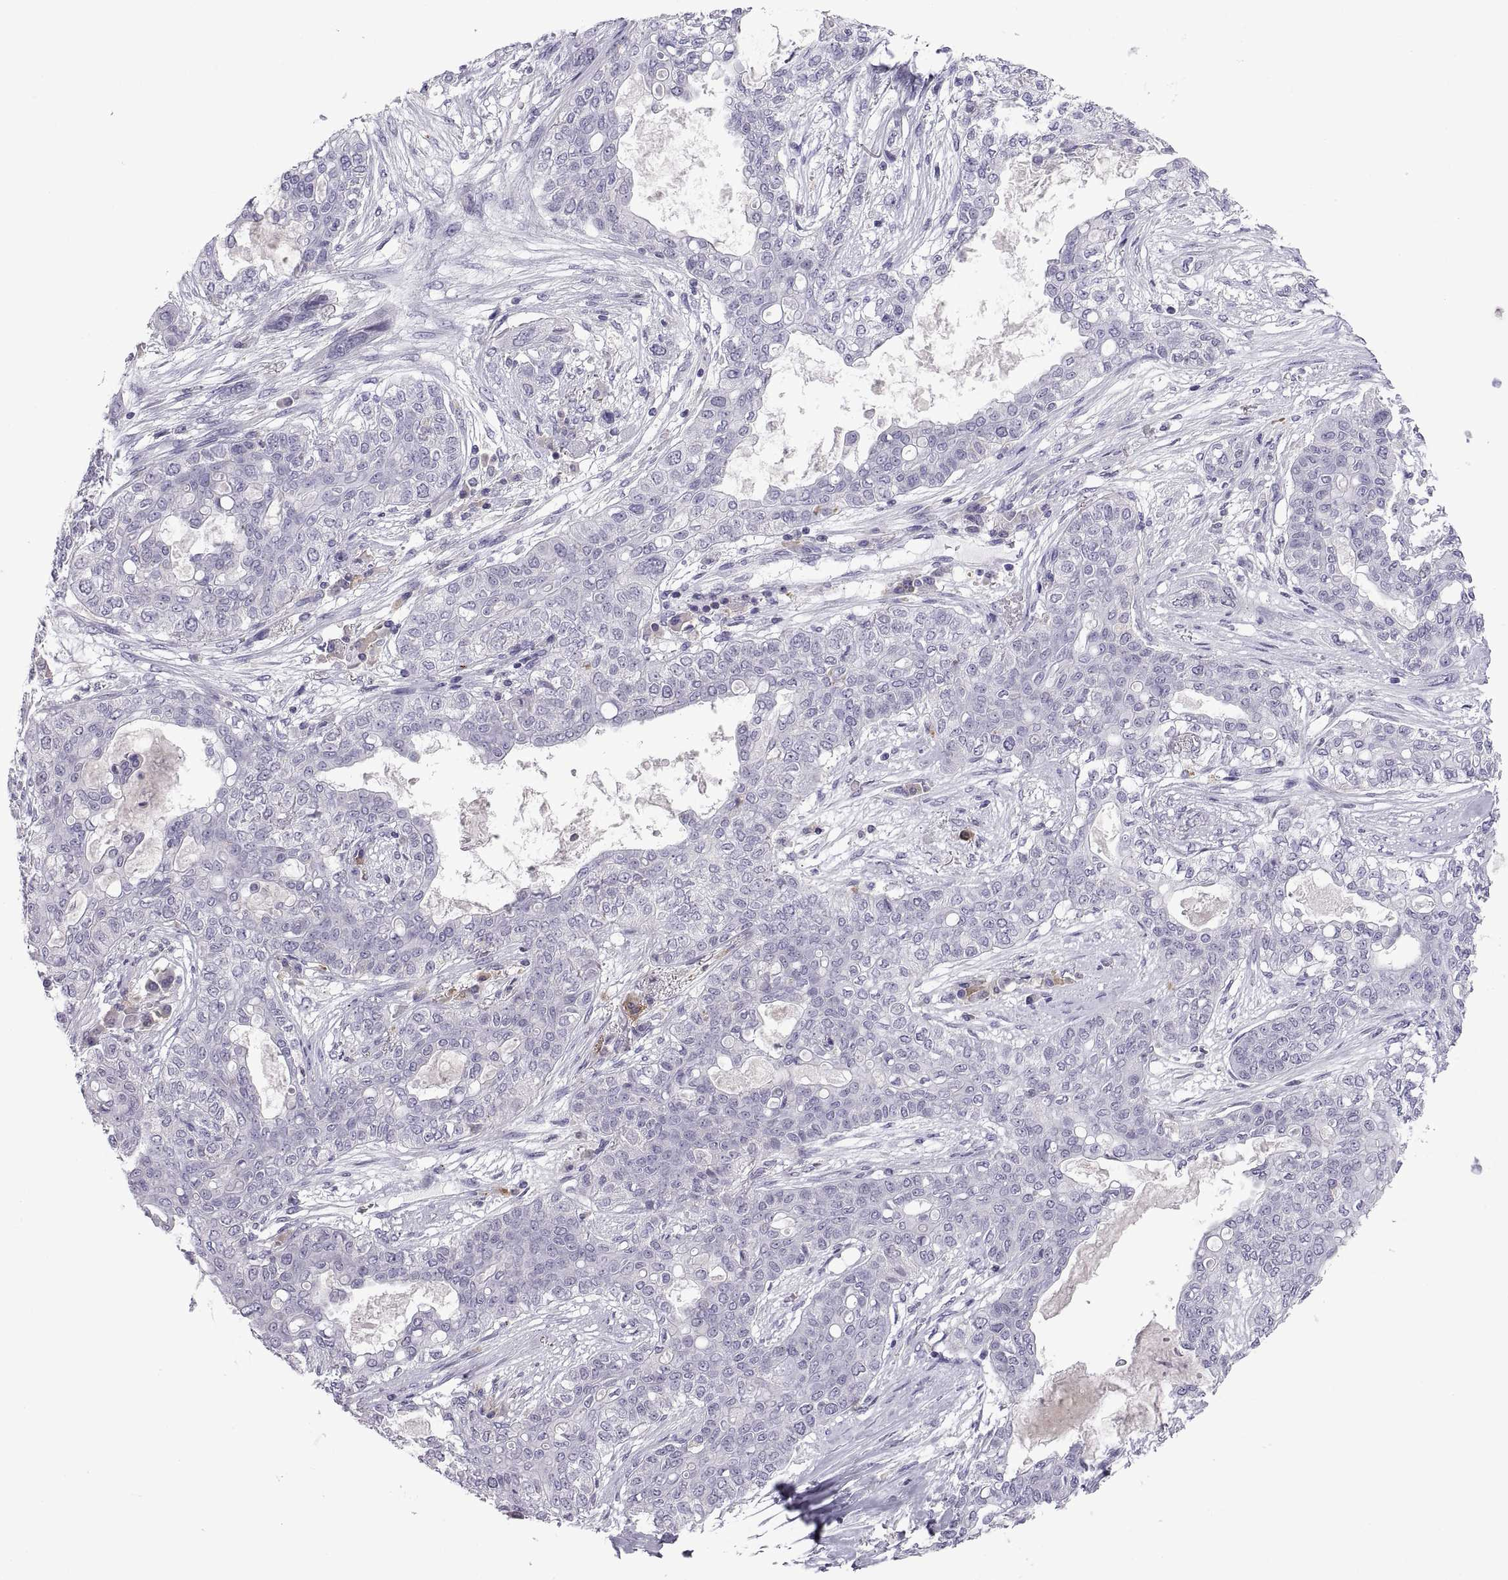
{"staining": {"intensity": "negative", "quantity": "none", "location": "none"}, "tissue": "lung cancer", "cell_type": "Tumor cells", "image_type": "cancer", "snomed": [{"axis": "morphology", "description": "Squamous cell carcinoma, NOS"}, {"axis": "topography", "description": "Lung"}], "caption": "This is an immunohistochemistry (IHC) micrograph of human lung cancer (squamous cell carcinoma). There is no staining in tumor cells.", "gene": "RGS19", "patient": {"sex": "female", "age": 70}}